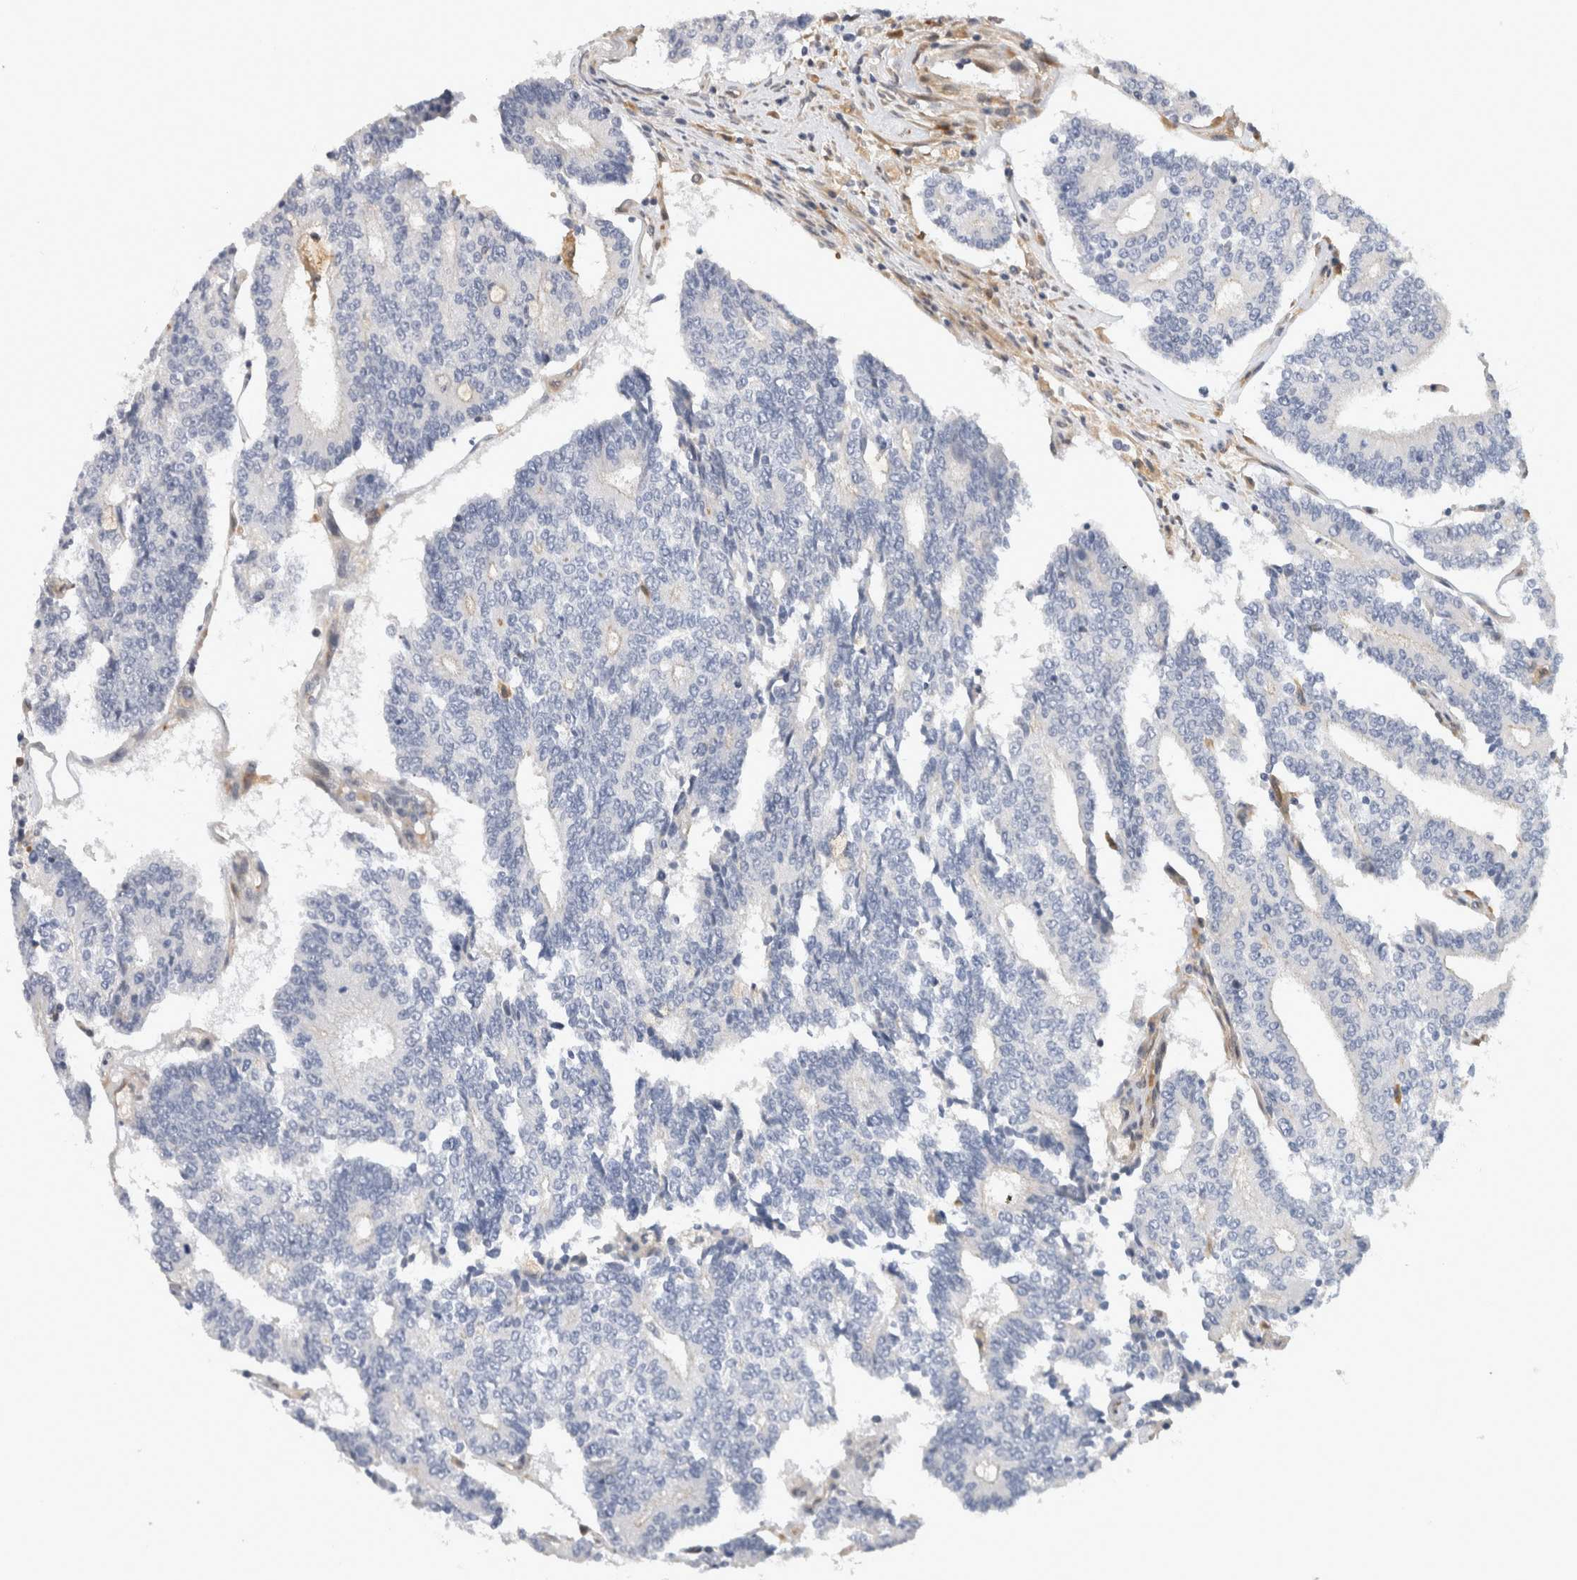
{"staining": {"intensity": "negative", "quantity": "none", "location": "none"}, "tissue": "prostate cancer", "cell_type": "Tumor cells", "image_type": "cancer", "snomed": [{"axis": "morphology", "description": "Normal tissue, NOS"}, {"axis": "morphology", "description": "Adenocarcinoma, High grade"}, {"axis": "topography", "description": "Prostate"}, {"axis": "topography", "description": "Seminal veicle"}], "caption": "An image of human high-grade adenocarcinoma (prostate) is negative for staining in tumor cells.", "gene": "APOL2", "patient": {"sex": "male", "age": 55}}